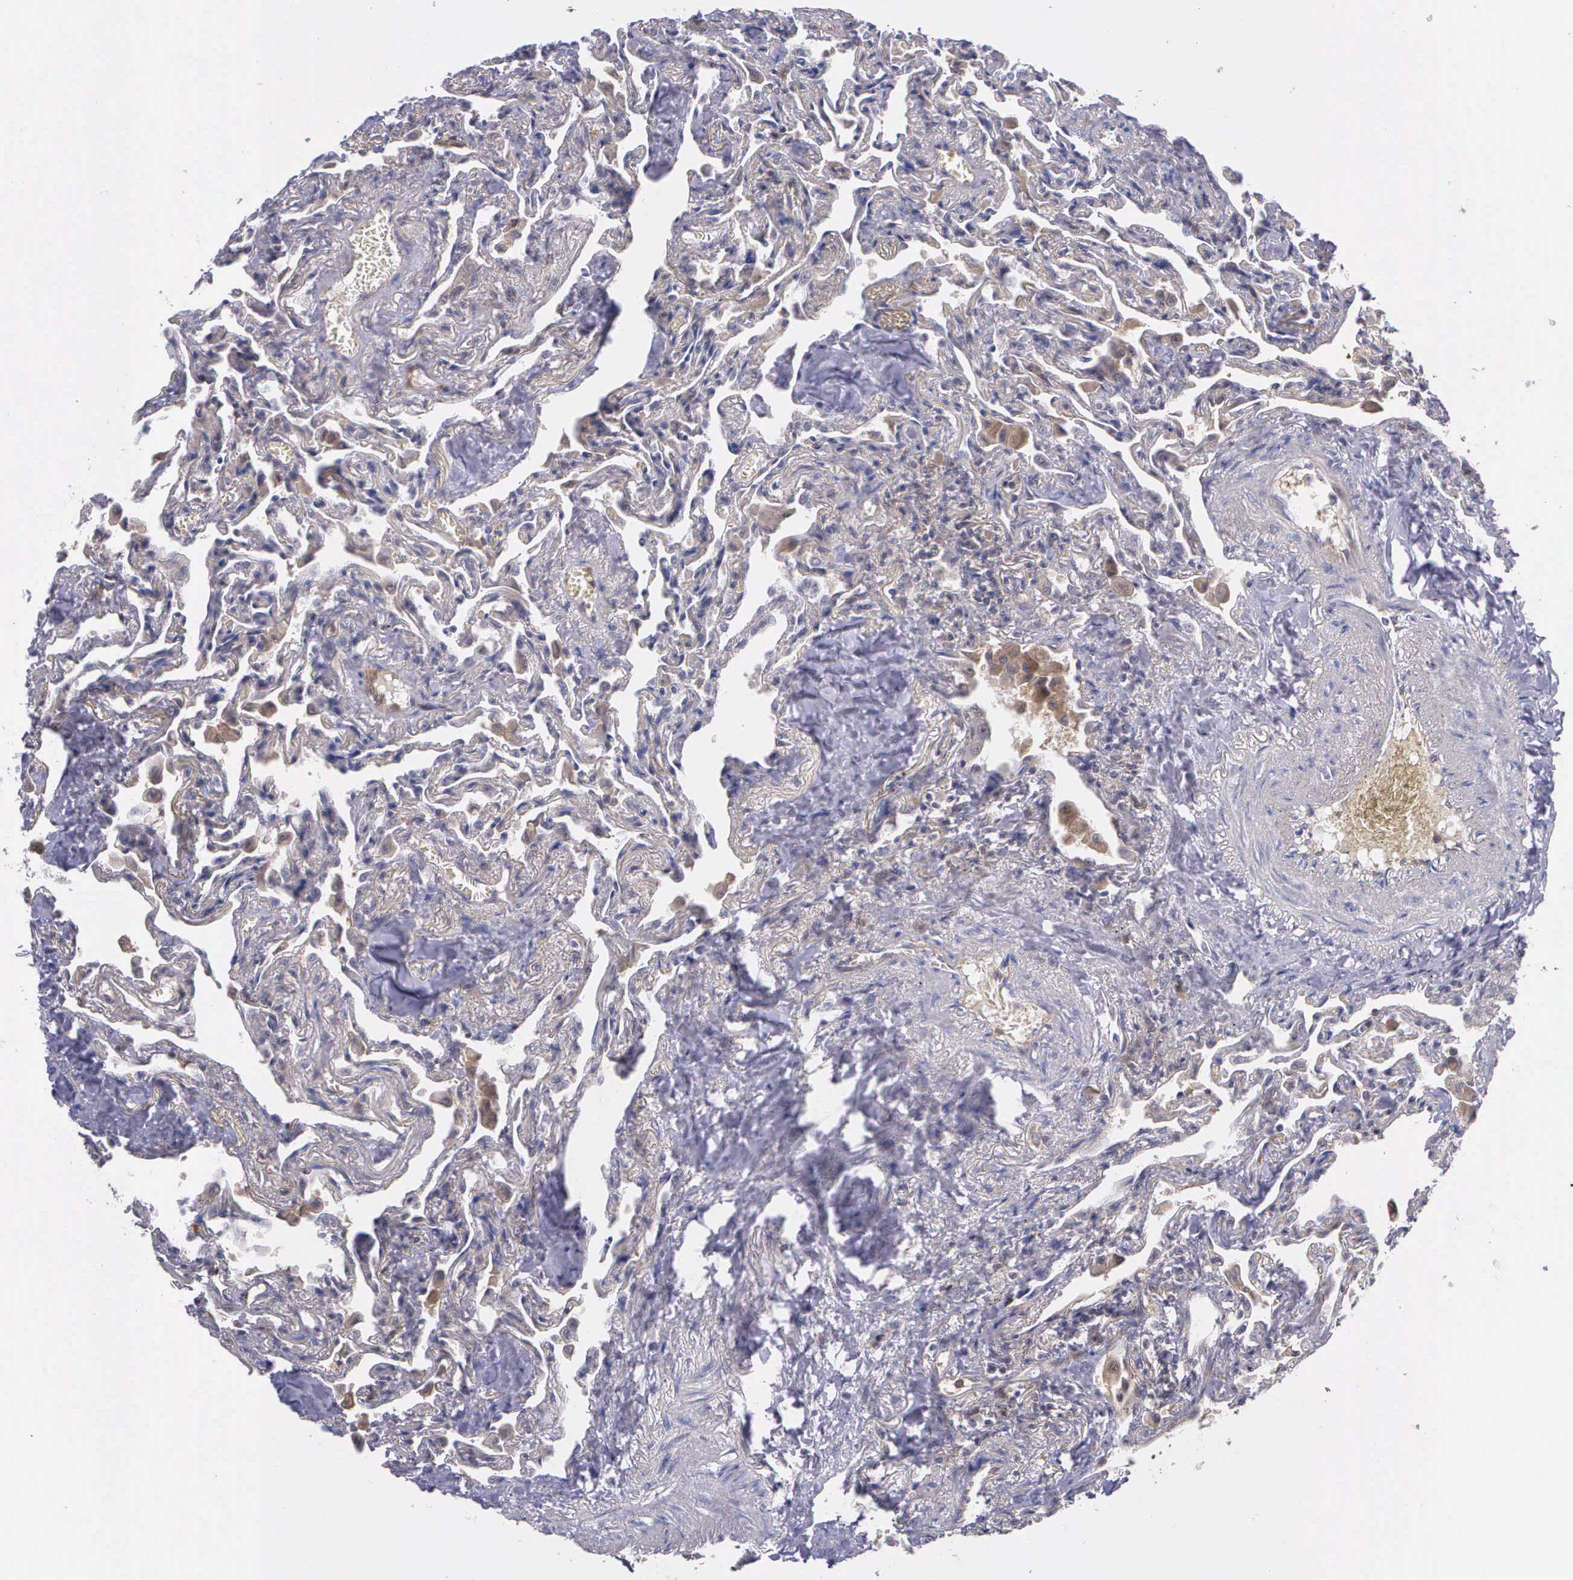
{"staining": {"intensity": "negative", "quantity": "none", "location": "none"}, "tissue": "lung", "cell_type": "Alveolar cells", "image_type": "normal", "snomed": [{"axis": "morphology", "description": "Normal tissue, NOS"}, {"axis": "topography", "description": "Lung"}], "caption": "Alveolar cells show no significant positivity in benign lung. The staining was performed using DAB (3,3'-diaminobenzidine) to visualize the protein expression in brown, while the nuclei were stained in blue with hematoxylin (Magnification: 20x).", "gene": "IGBP1P2", "patient": {"sex": "male", "age": 73}}